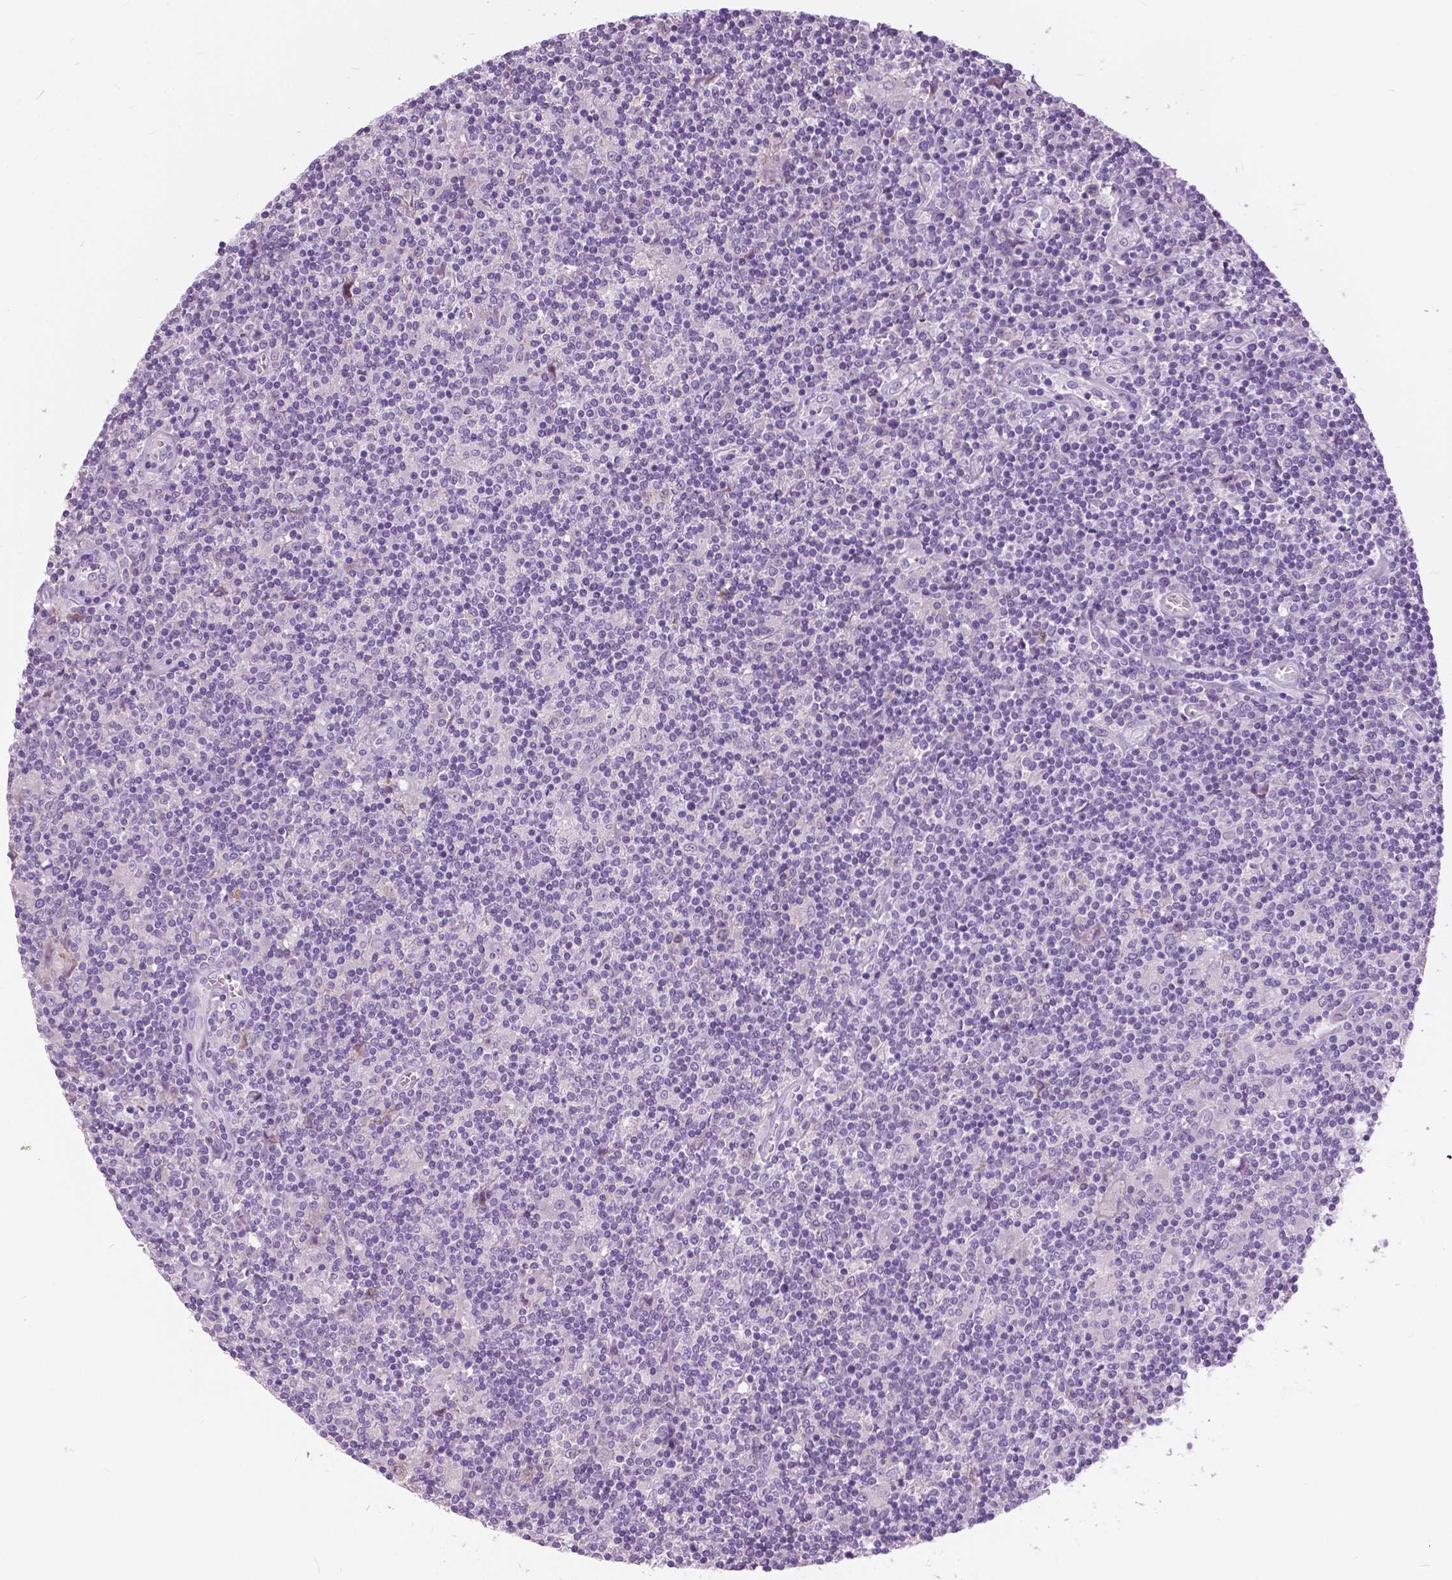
{"staining": {"intensity": "negative", "quantity": "none", "location": "none"}, "tissue": "lymphoma", "cell_type": "Tumor cells", "image_type": "cancer", "snomed": [{"axis": "morphology", "description": "Hodgkin's disease, NOS"}, {"axis": "topography", "description": "Lymph node"}], "caption": "The photomicrograph demonstrates no staining of tumor cells in Hodgkin's disease.", "gene": "SERPINI1", "patient": {"sex": "male", "age": 40}}